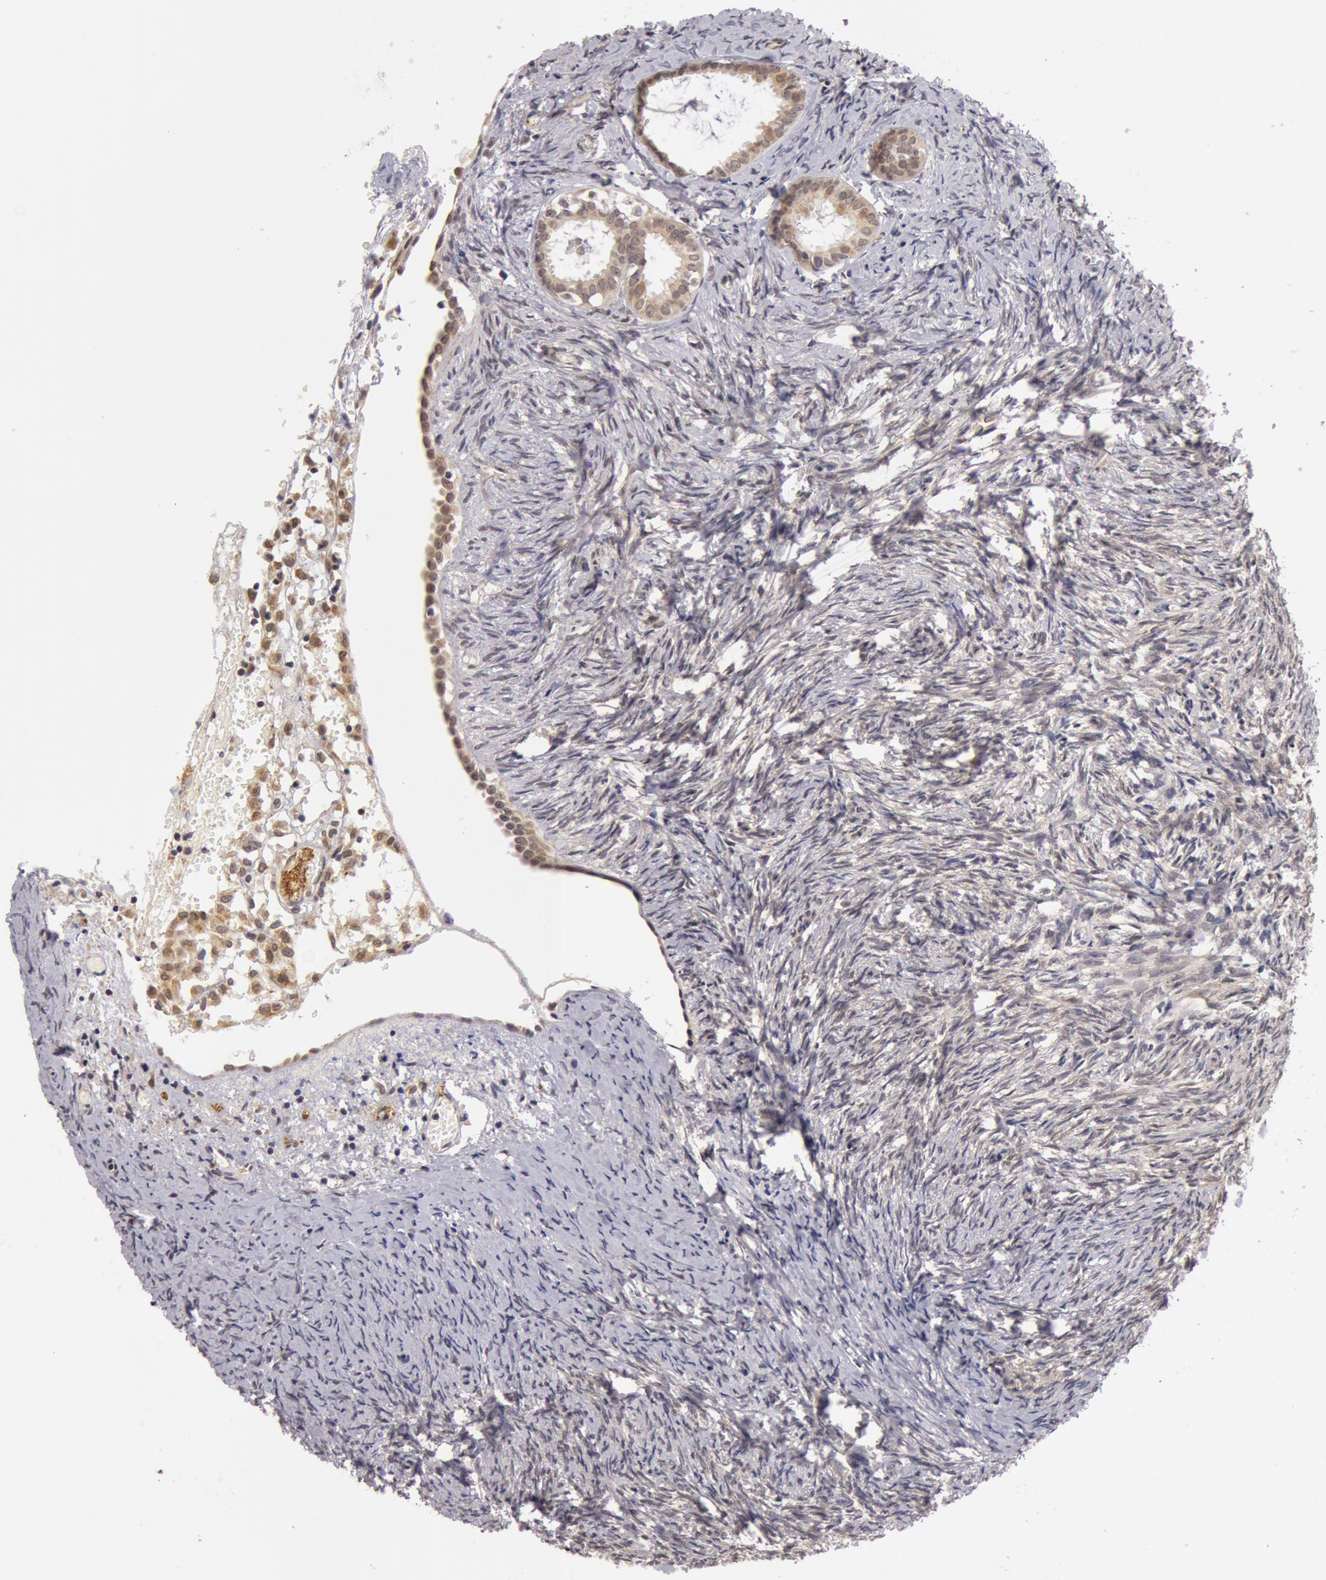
{"staining": {"intensity": "negative", "quantity": "none", "location": "none"}, "tissue": "ovary", "cell_type": "Ovarian stroma cells", "image_type": "normal", "snomed": [{"axis": "morphology", "description": "Normal tissue, NOS"}, {"axis": "topography", "description": "Ovary"}], "caption": "Immunohistochemical staining of benign human ovary reveals no significant staining in ovarian stroma cells.", "gene": "SYTL4", "patient": {"sex": "female", "age": 54}}